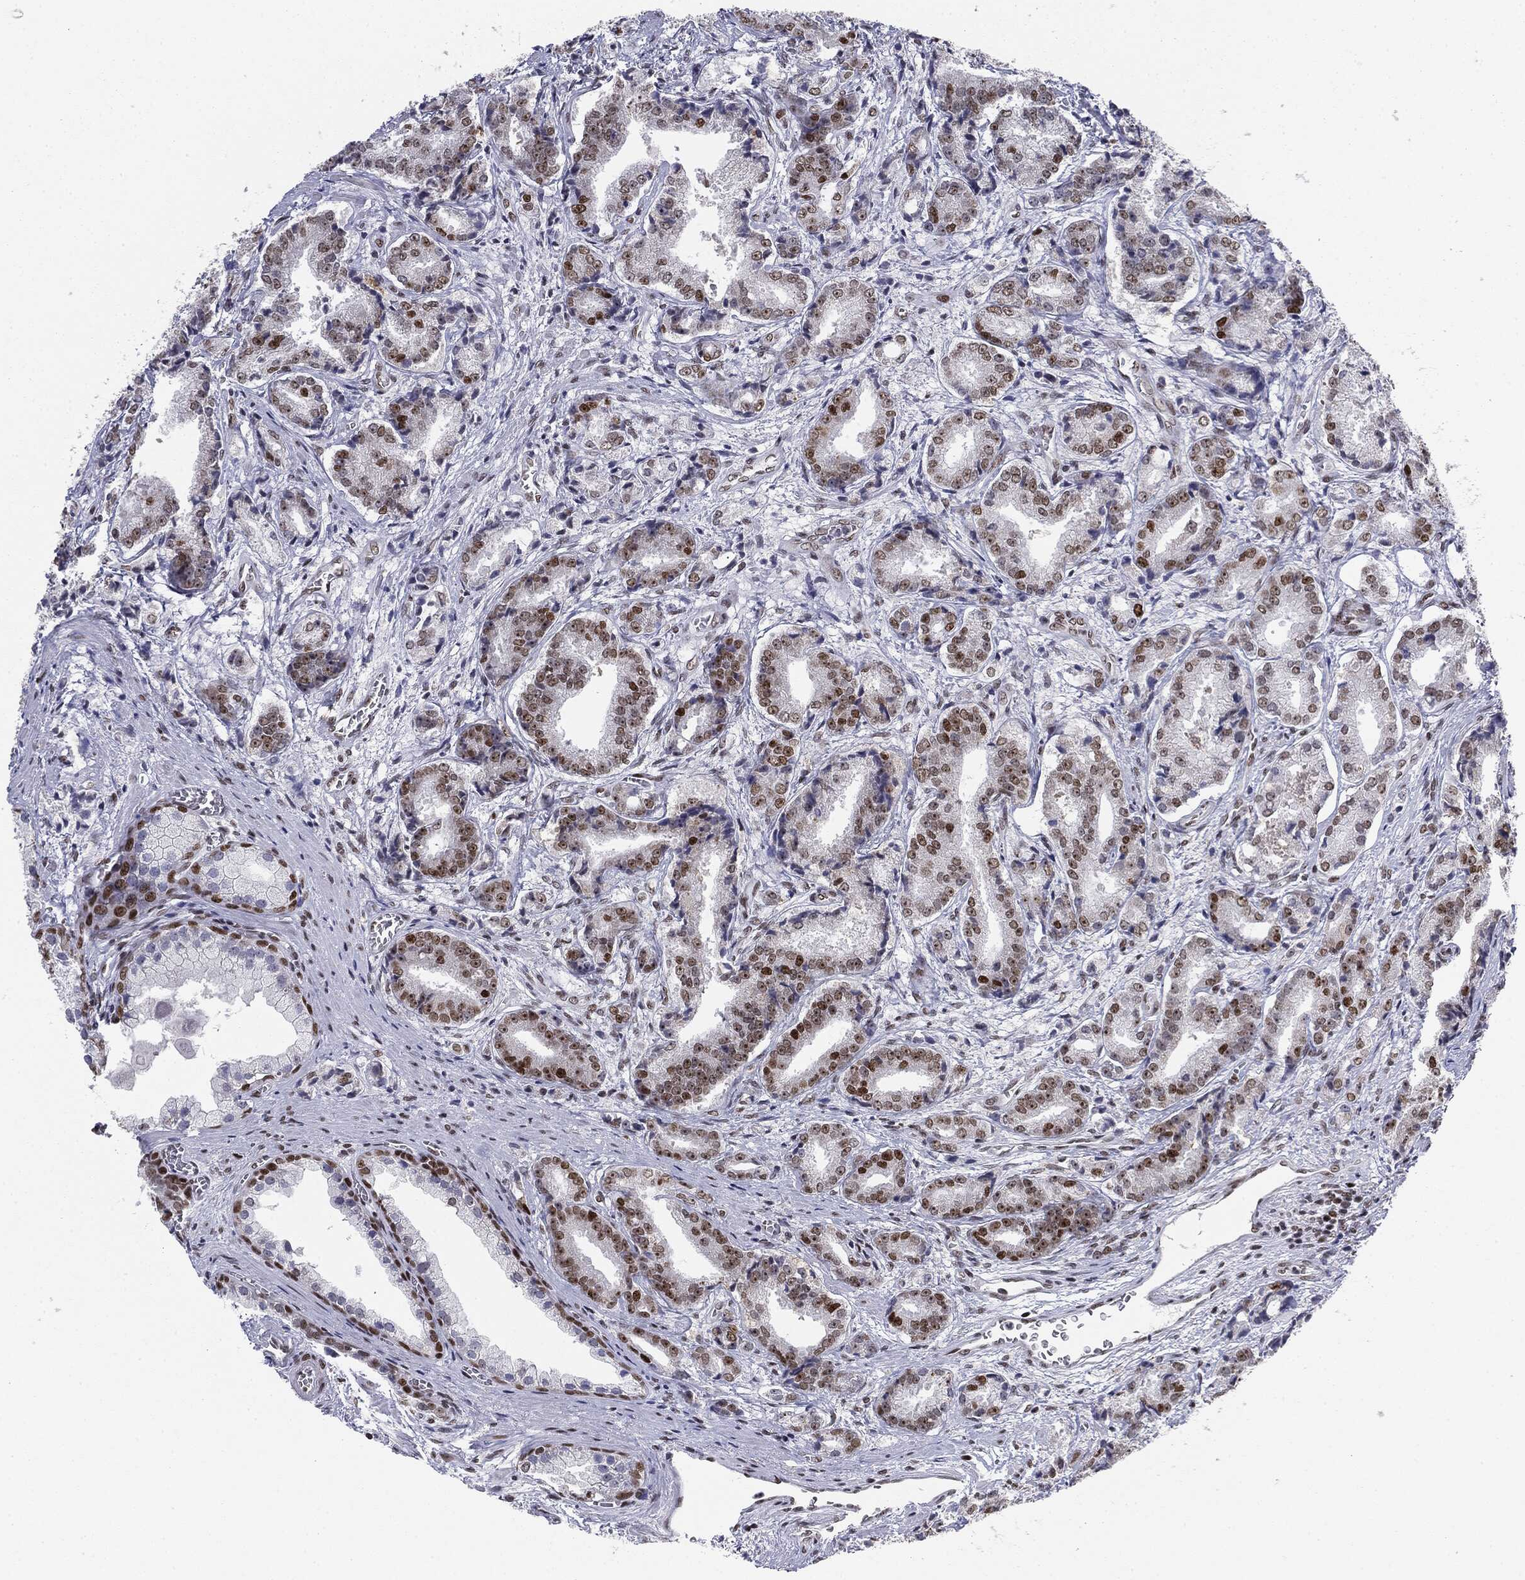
{"staining": {"intensity": "moderate", "quantity": "<25%", "location": "nuclear"}, "tissue": "prostate cancer", "cell_type": "Tumor cells", "image_type": "cancer", "snomed": [{"axis": "morphology", "description": "Adenocarcinoma, High grade"}, {"axis": "topography", "description": "Prostate and seminal vesicle, NOS"}], "caption": "Tumor cells exhibit low levels of moderate nuclear staining in about <25% of cells in prostate cancer (adenocarcinoma (high-grade)).", "gene": "MDC1", "patient": {"sex": "male", "age": 61}}